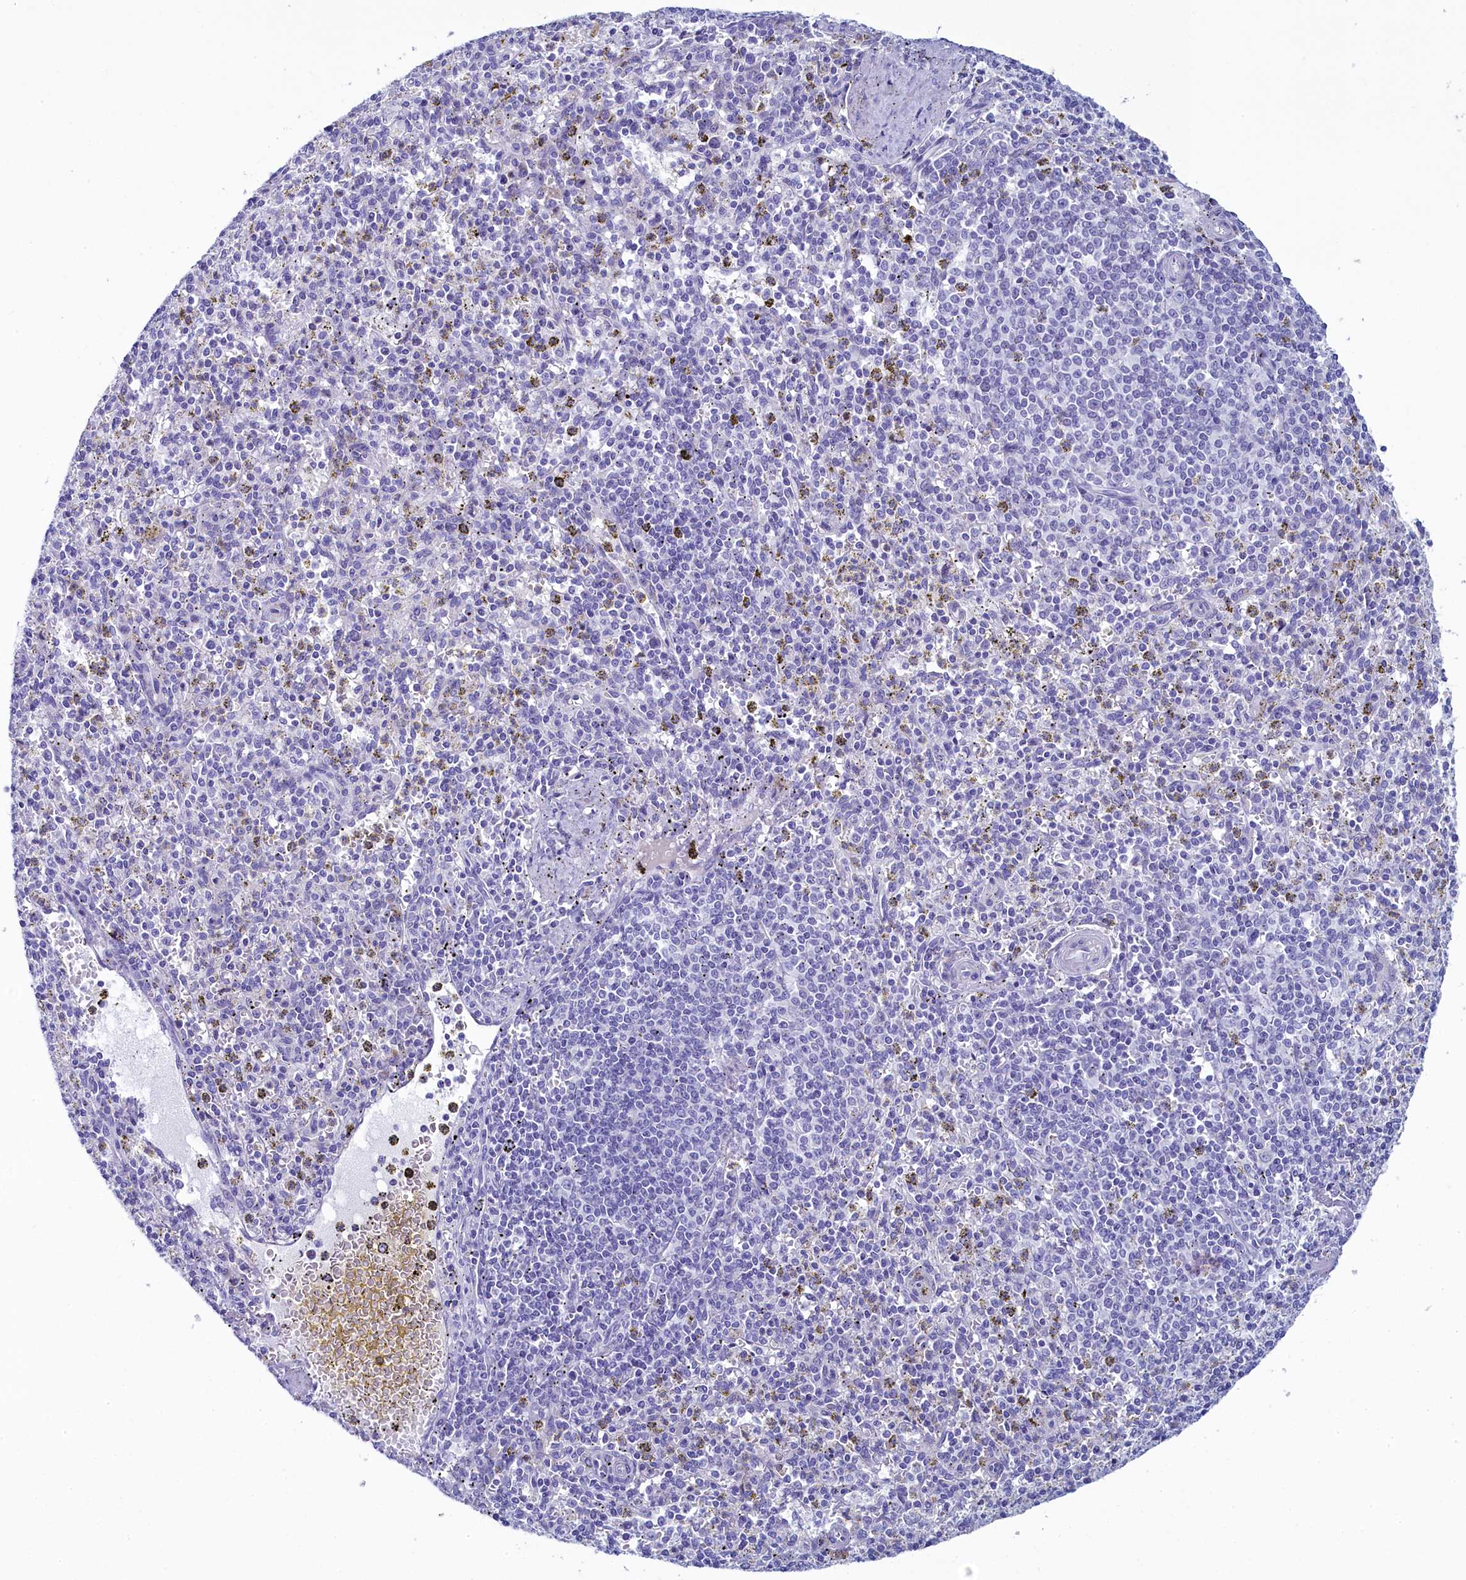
{"staining": {"intensity": "negative", "quantity": "none", "location": "none"}, "tissue": "spleen", "cell_type": "Cells in red pulp", "image_type": "normal", "snomed": [{"axis": "morphology", "description": "Normal tissue, NOS"}, {"axis": "topography", "description": "Spleen"}], "caption": "Immunohistochemistry of normal spleen reveals no staining in cells in red pulp.", "gene": "SKA3", "patient": {"sex": "male", "age": 72}}